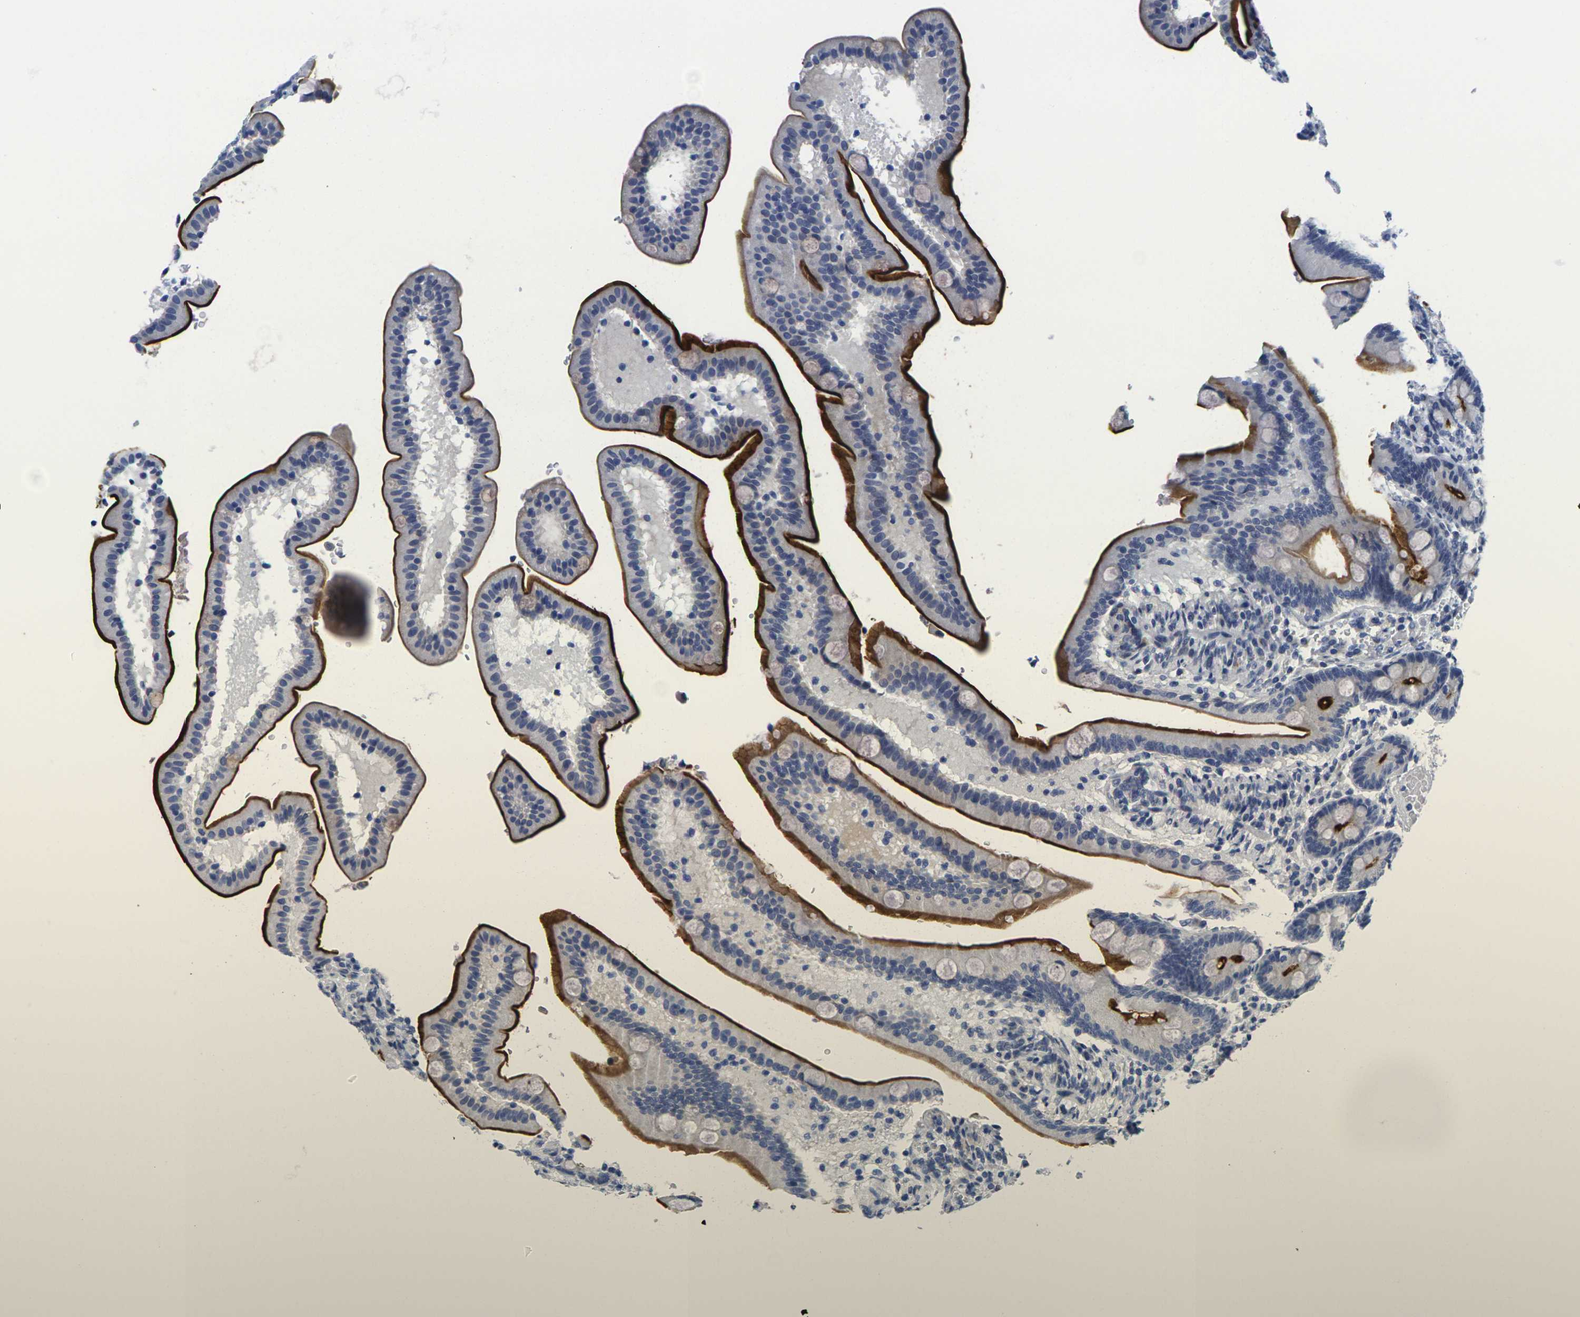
{"staining": {"intensity": "strong", "quantity": ">75%", "location": "cytoplasmic/membranous"}, "tissue": "duodenum", "cell_type": "Glandular cells", "image_type": "normal", "snomed": [{"axis": "morphology", "description": "Normal tissue, NOS"}, {"axis": "topography", "description": "Duodenum"}], "caption": "This histopathology image exhibits unremarkable duodenum stained with immunohistochemistry to label a protein in brown. The cytoplasmic/membranous of glandular cells show strong positivity for the protein. Nuclei are counter-stained blue.", "gene": "CRK", "patient": {"sex": "male", "age": 54}}